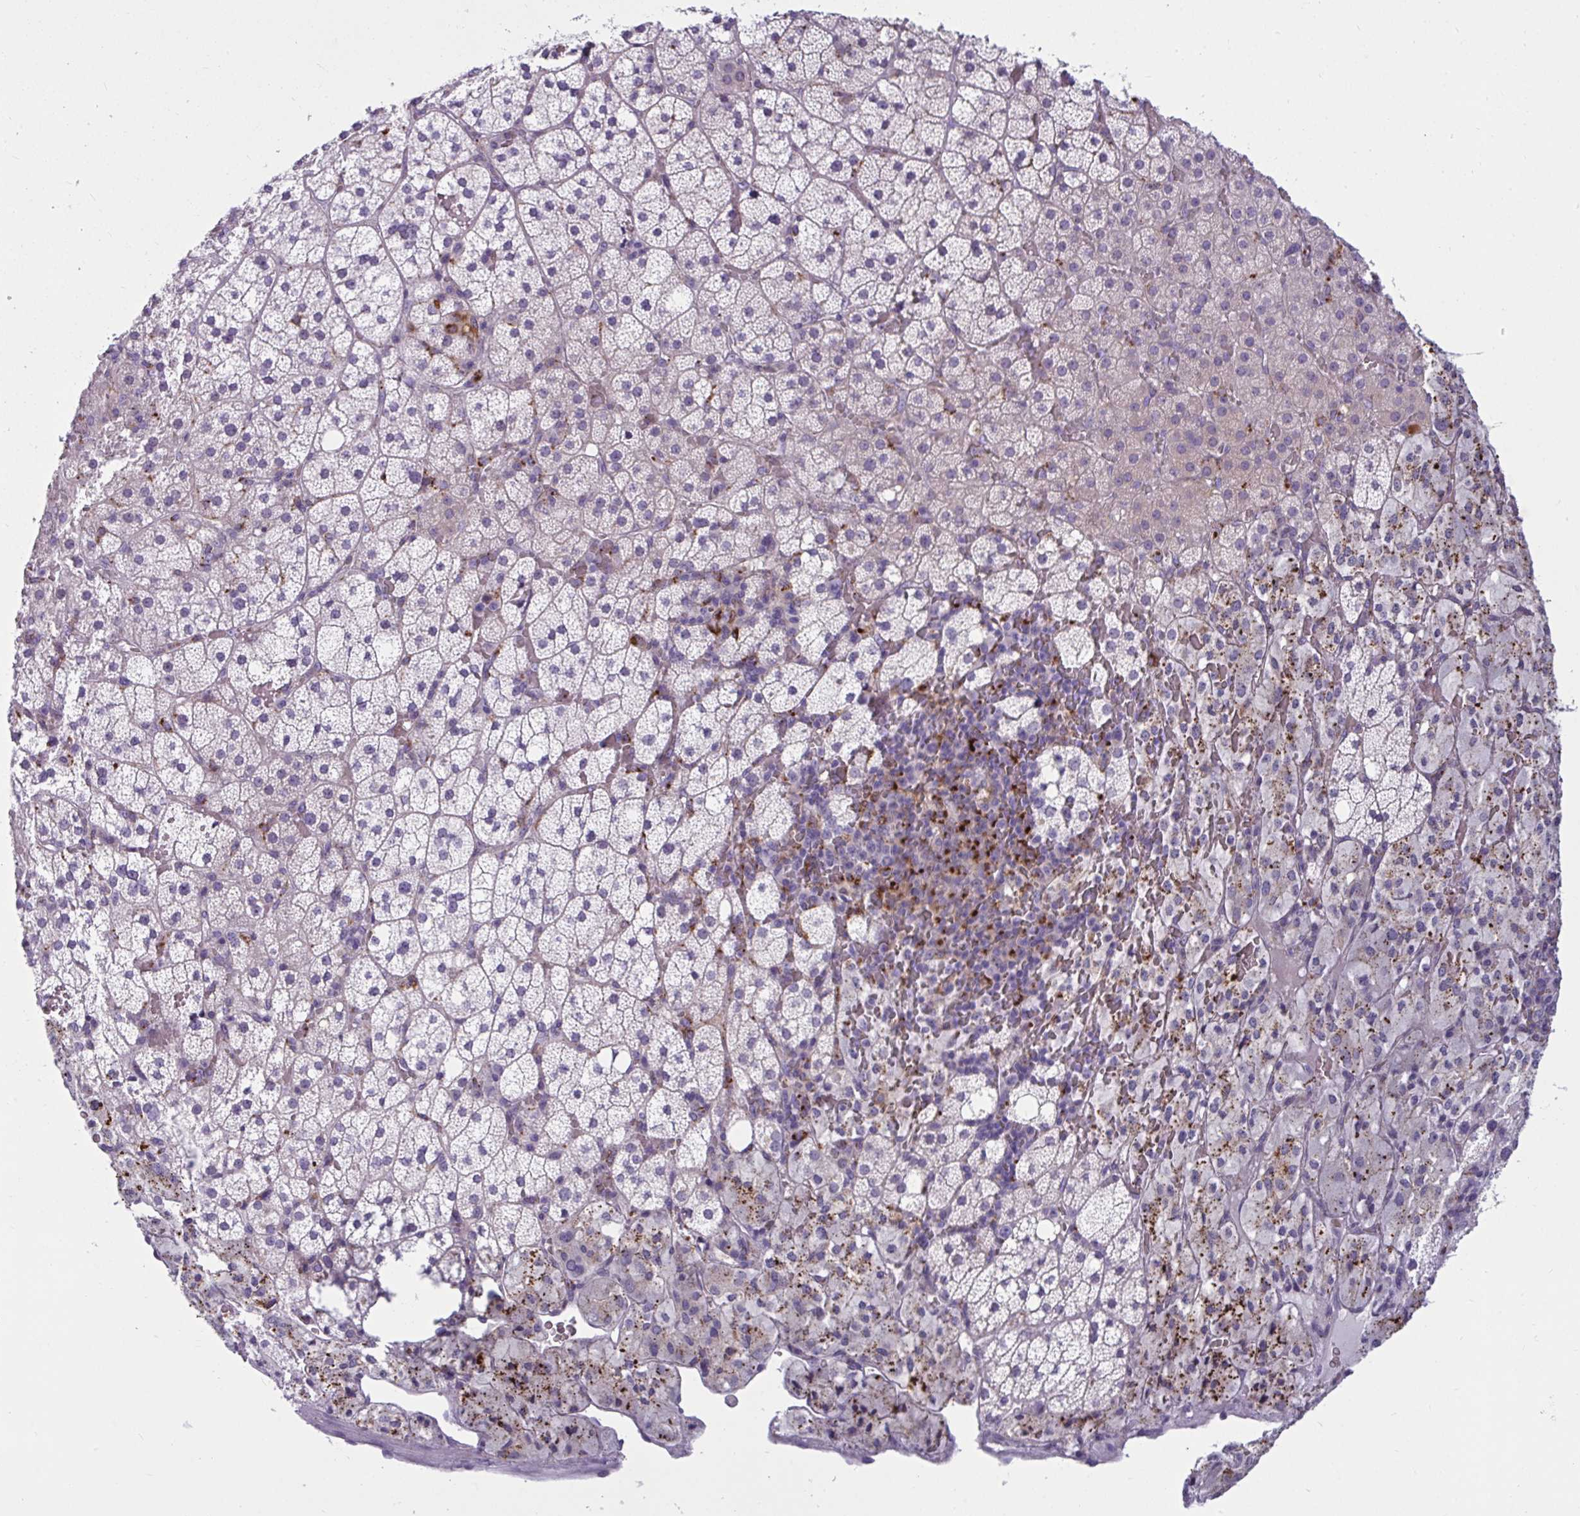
{"staining": {"intensity": "negative", "quantity": "none", "location": "none"}, "tissue": "adrenal gland", "cell_type": "Glandular cells", "image_type": "normal", "snomed": [{"axis": "morphology", "description": "Normal tissue, NOS"}, {"axis": "topography", "description": "Adrenal gland"}], "caption": "Adrenal gland was stained to show a protein in brown. There is no significant staining in glandular cells. The staining was performed using DAB (3,3'-diaminobenzidine) to visualize the protein expression in brown, while the nuclei were stained in blue with hematoxylin (Magnification: 20x).", "gene": "CTSZ", "patient": {"sex": "male", "age": 53}}